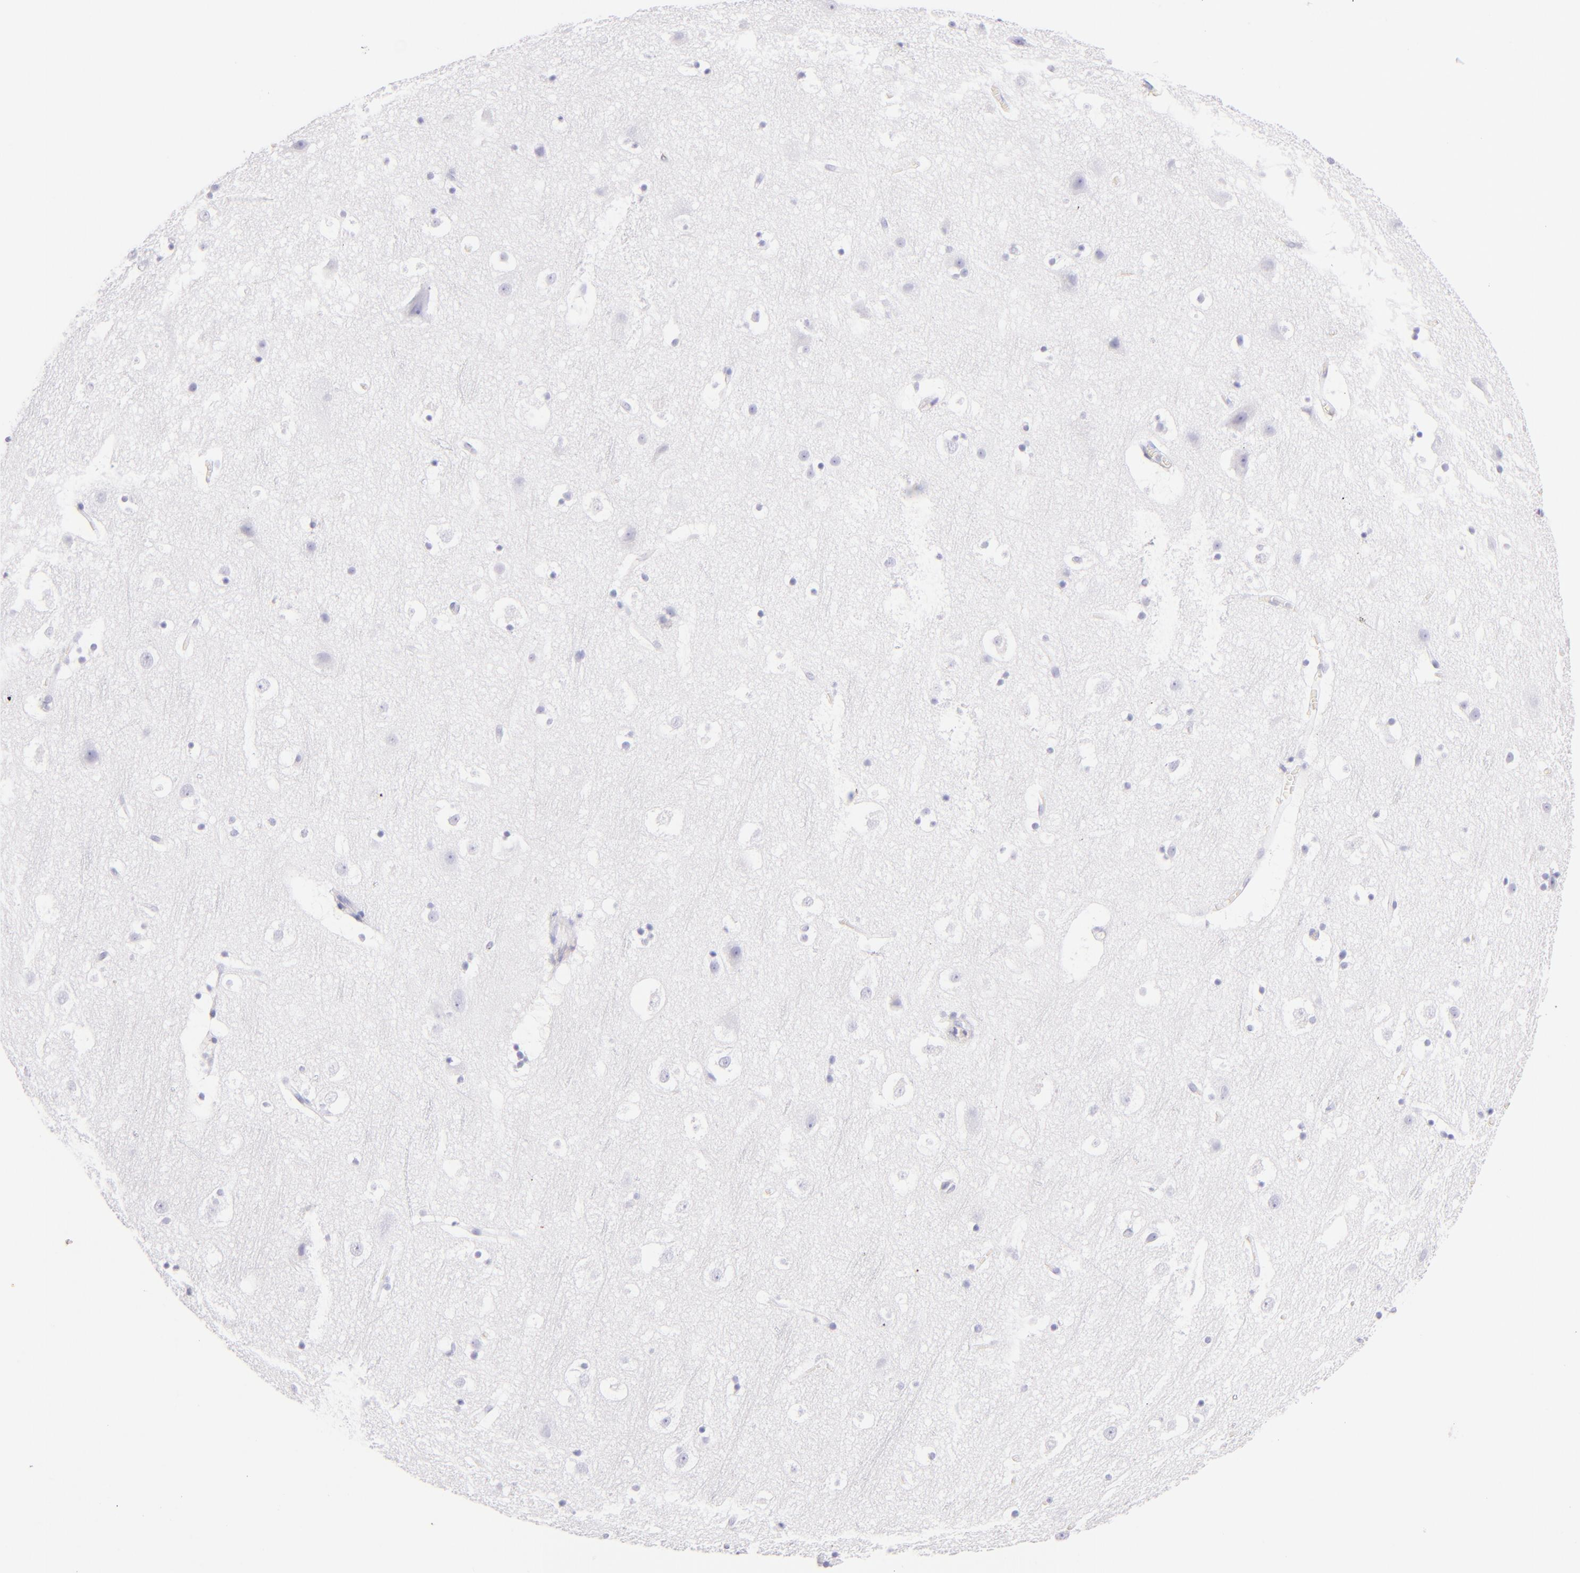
{"staining": {"intensity": "negative", "quantity": "none", "location": "none"}, "tissue": "cerebral cortex", "cell_type": "Endothelial cells", "image_type": "normal", "snomed": [{"axis": "morphology", "description": "Normal tissue, NOS"}, {"axis": "topography", "description": "Cerebral cortex"}], "caption": "High power microscopy histopathology image of an IHC image of benign cerebral cortex, revealing no significant expression in endothelial cells. (Immunohistochemistry, brightfield microscopy, high magnification).", "gene": "SDC1", "patient": {"sex": "male", "age": 45}}